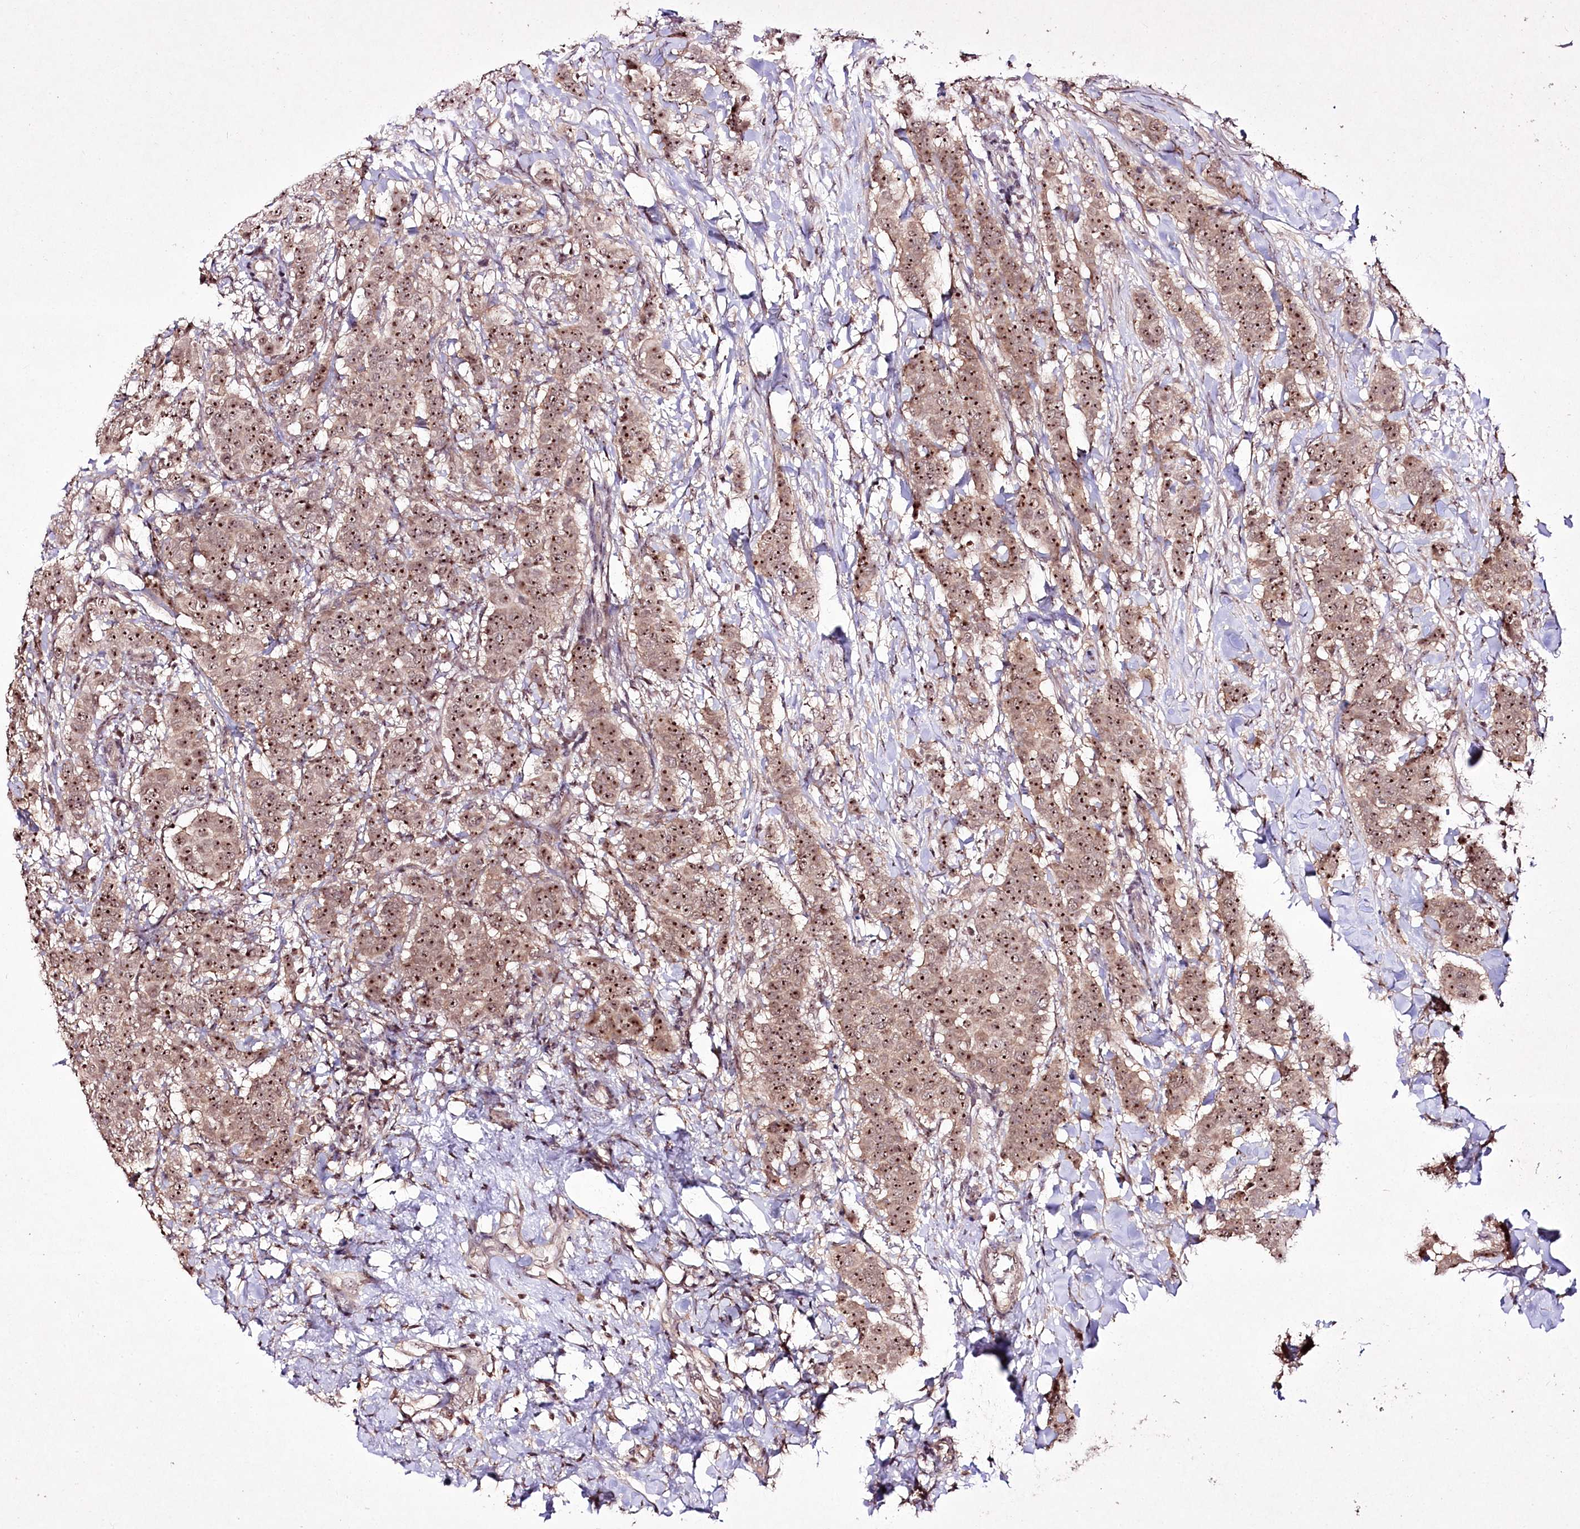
{"staining": {"intensity": "moderate", "quantity": ">75%", "location": "nuclear"}, "tissue": "breast cancer", "cell_type": "Tumor cells", "image_type": "cancer", "snomed": [{"axis": "morphology", "description": "Duct carcinoma"}, {"axis": "topography", "description": "Breast"}], "caption": "Protein staining of breast cancer tissue displays moderate nuclear positivity in about >75% of tumor cells.", "gene": "CCDC59", "patient": {"sex": "female", "age": 40}}